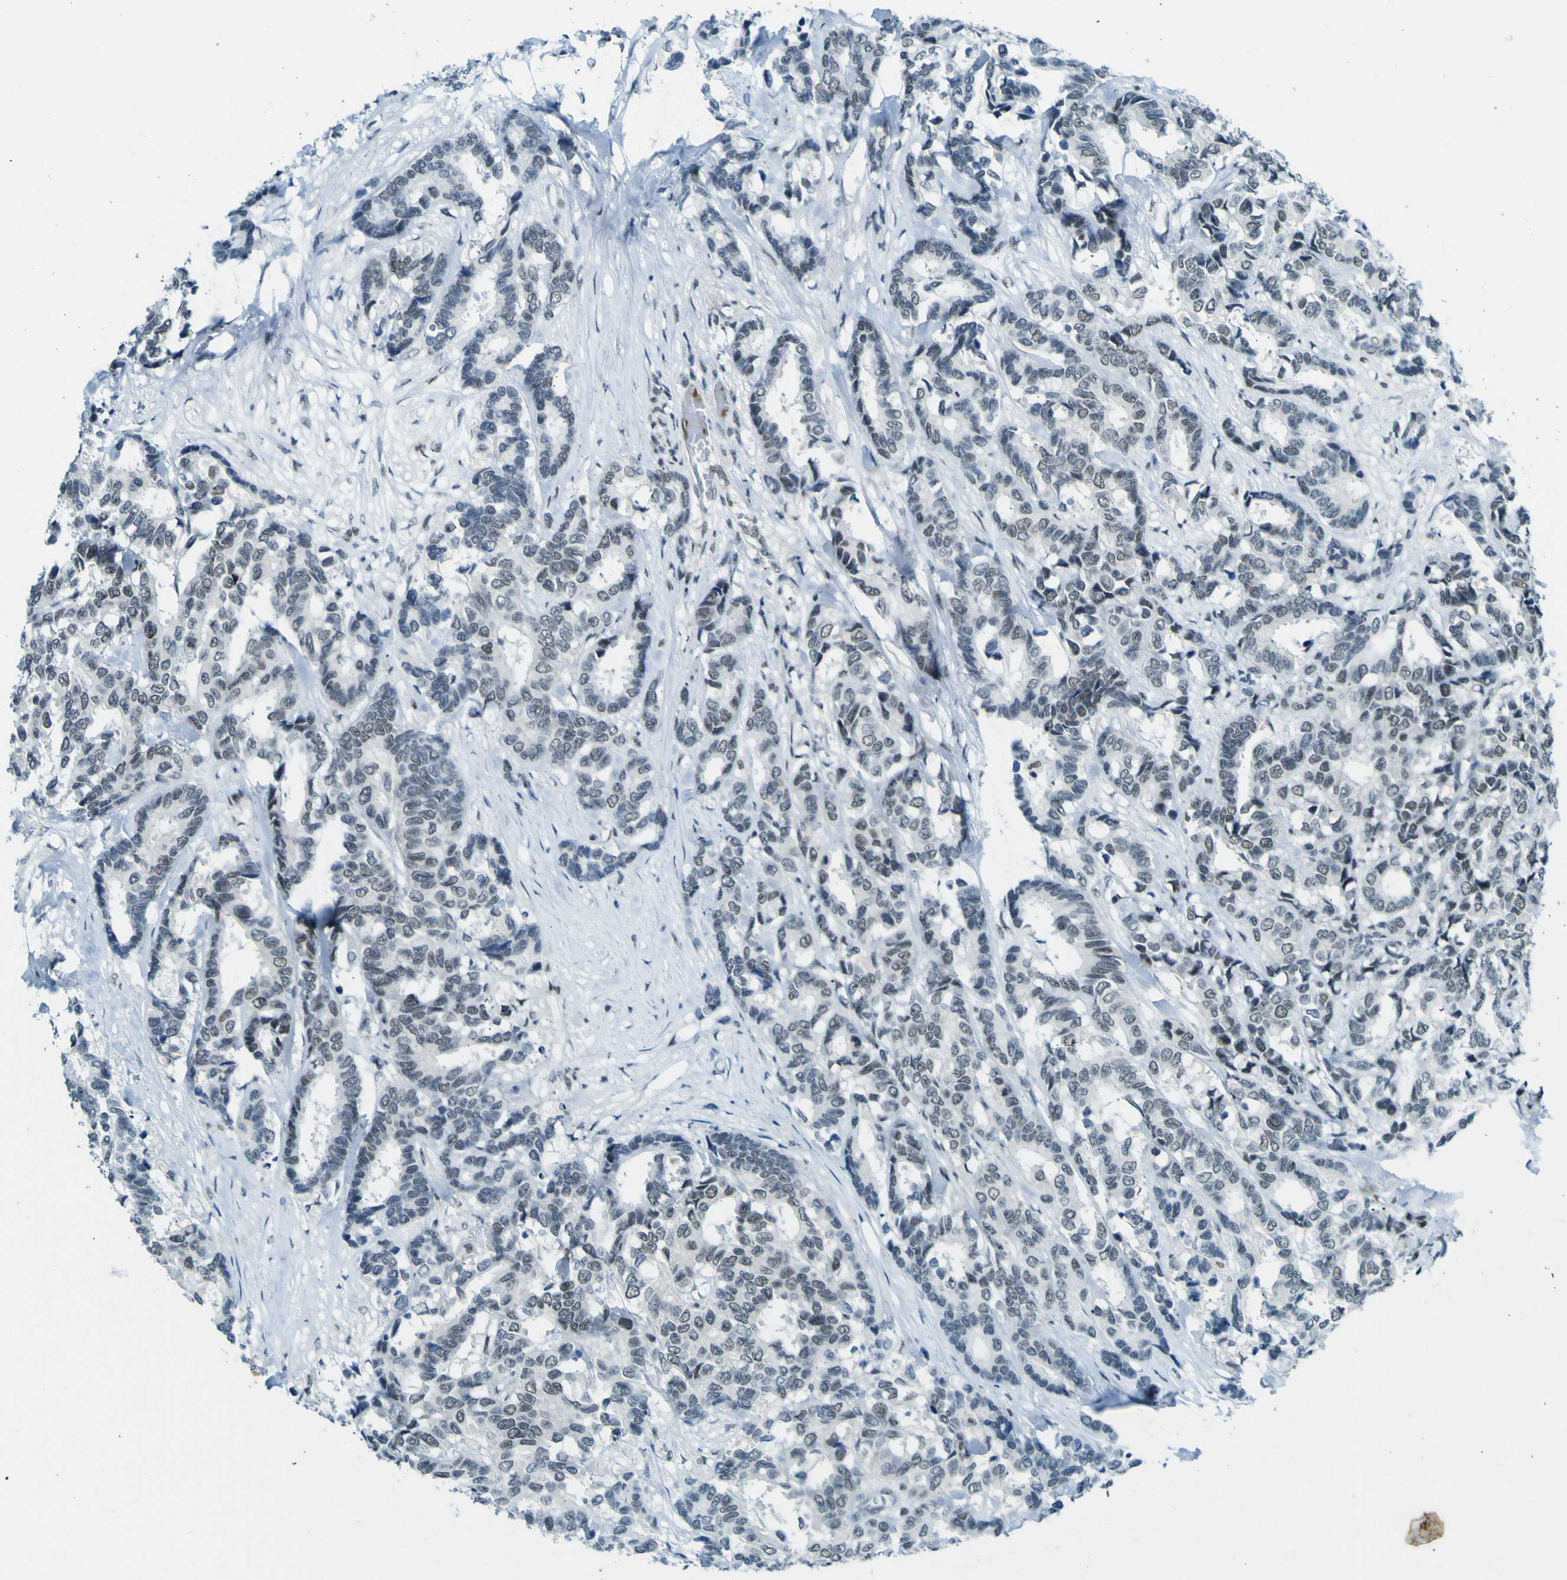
{"staining": {"intensity": "weak", "quantity": "<25%", "location": "nuclear"}, "tissue": "breast cancer", "cell_type": "Tumor cells", "image_type": "cancer", "snomed": [{"axis": "morphology", "description": "Duct carcinoma"}, {"axis": "topography", "description": "Breast"}], "caption": "DAB (3,3'-diaminobenzidine) immunohistochemical staining of human breast infiltrating ductal carcinoma exhibits no significant expression in tumor cells.", "gene": "CEBPG", "patient": {"sex": "female", "age": 87}}